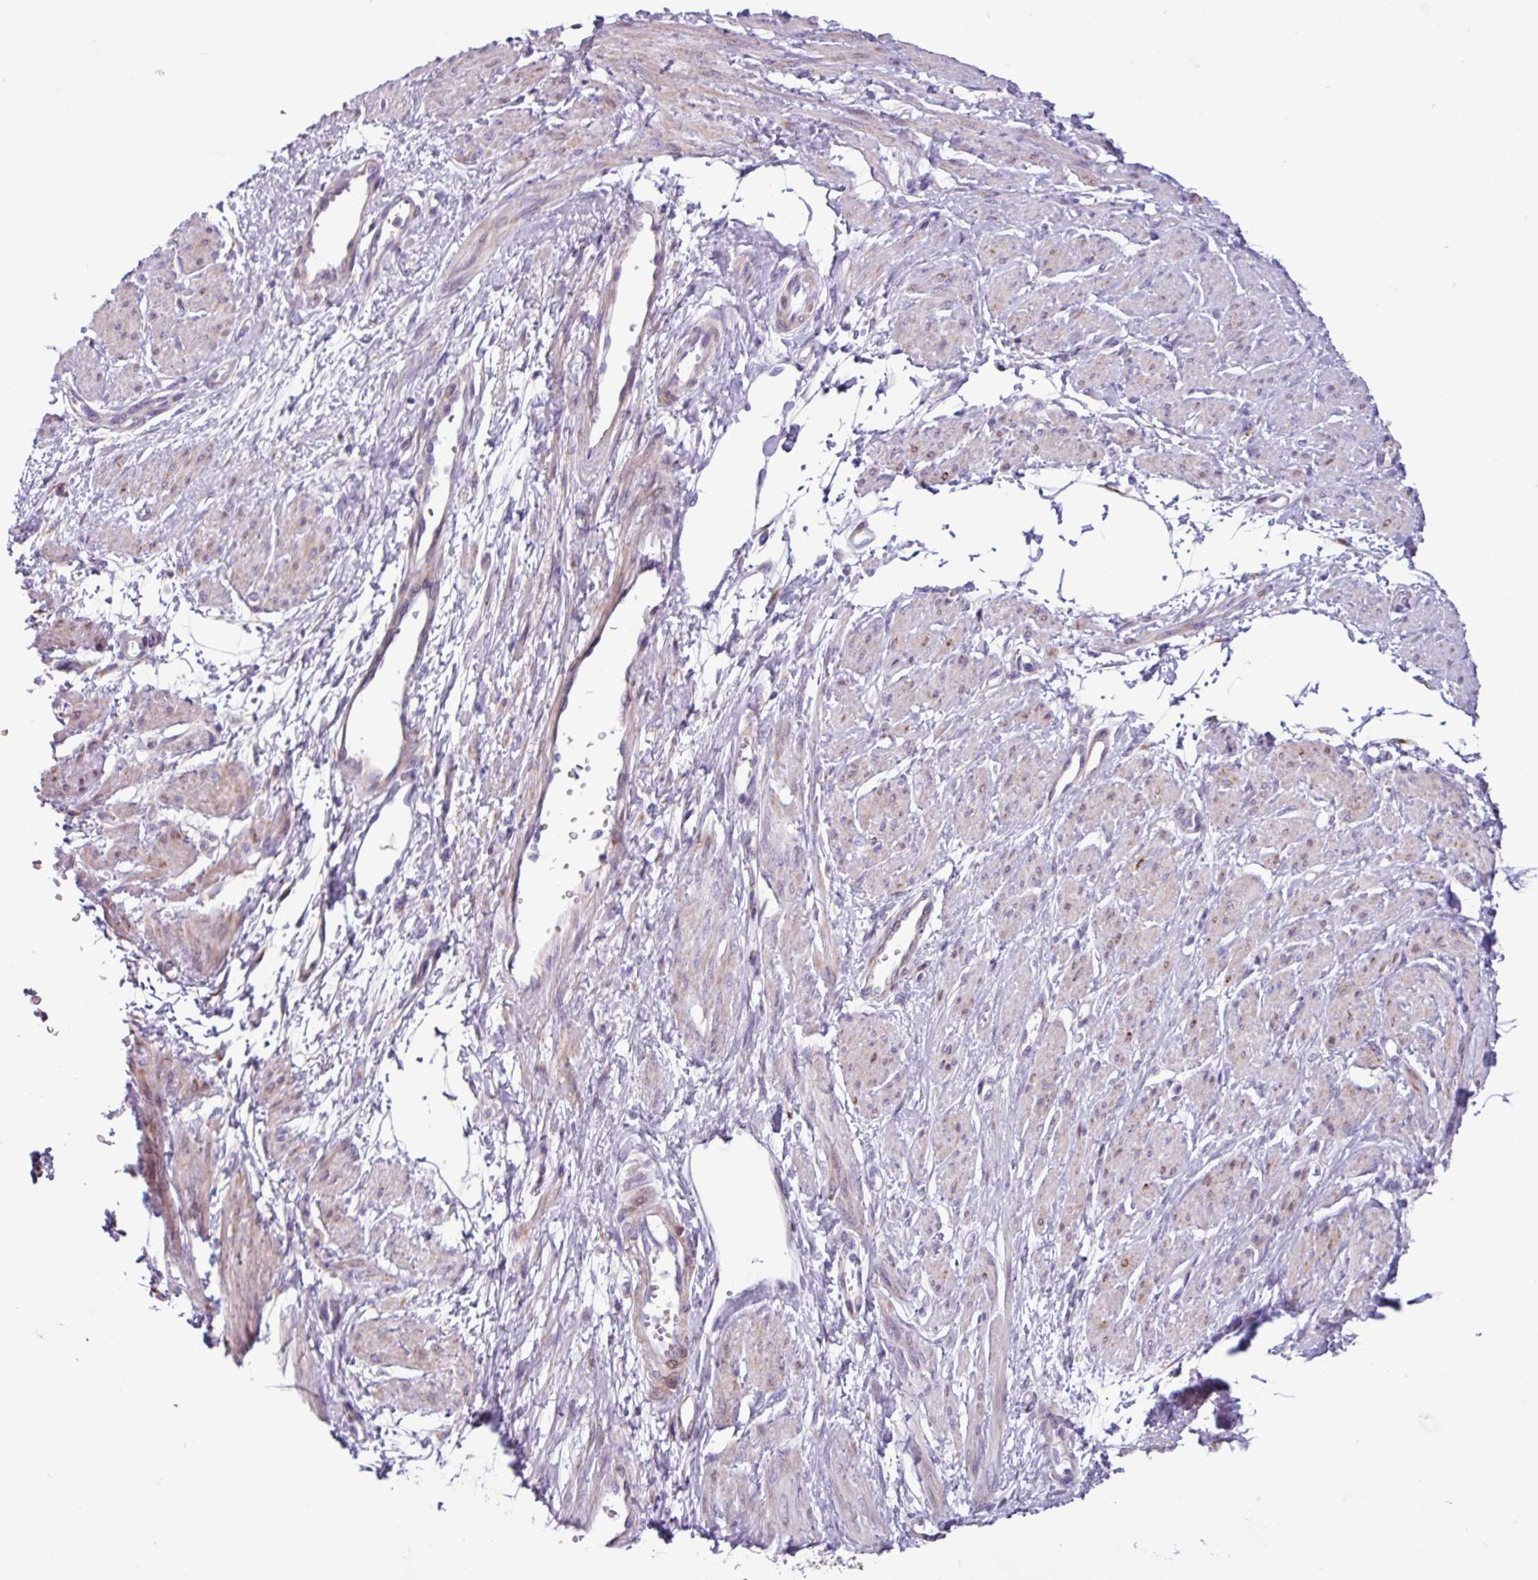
{"staining": {"intensity": "weak", "quantity": "<25%", "location": "cytoplasmic/membranous"}, "tissue": "smooth muscle", "cell_type": "Smooth muscle cells", "image_type": "normal", "snomed": [{"axis": "morphology", "description": "Normal tissue, NOS"}, {"axis": "topography", "description": "Smooth muscle"}, {"axis": "topography", "description": "Uterus"}], "caption": "Histopathology image shows no significant protein expression in smooth muscle cells of normal smooth muscle.", "gene": "PPP1R35", "patient": {"sex": "female", "age": 39}}